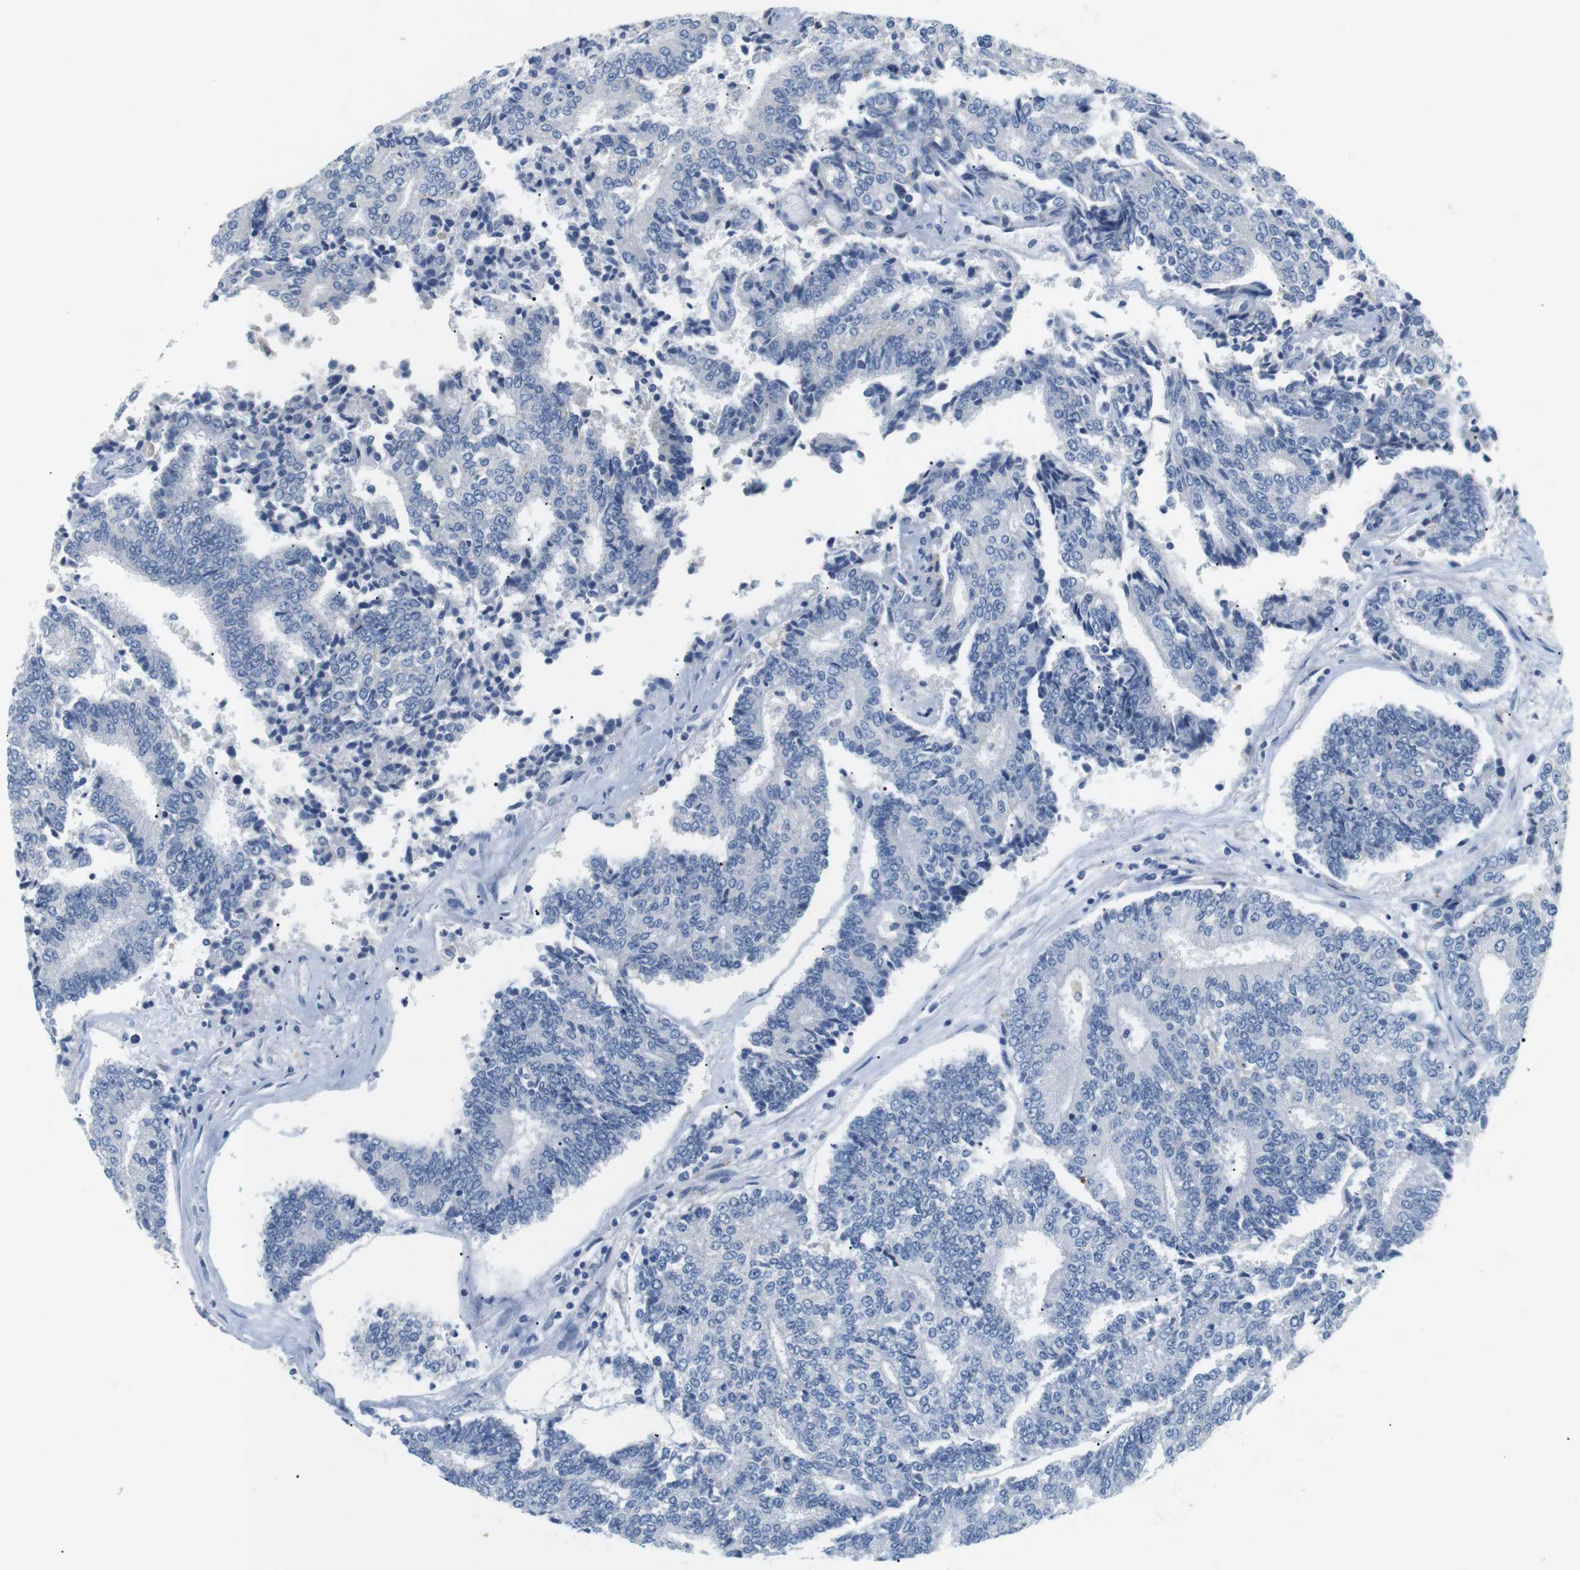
{"staining": {"intensity": "negative", "quantity": "none", "location": "none"}, "tissue": "prostate cancer", "cell_type": "Tumor cells", "image_type": "cancer", "snomed": [{"axis": "morphology", "description": "Normal tissue, NOS"}, {"axis": "morphology", "description": "Adenocarcinoma, High grade"}, {"axis": "topography", "description": "Prostate"}, {"axis": "topography", "description": "Seminal veicle"}], "caption": "Tumor cells are negative for brown protein staining in high-grade adenocarcinoma (prostate).", "gene": "FCGRT", "patient": {"sex": "male", "age": 55}}